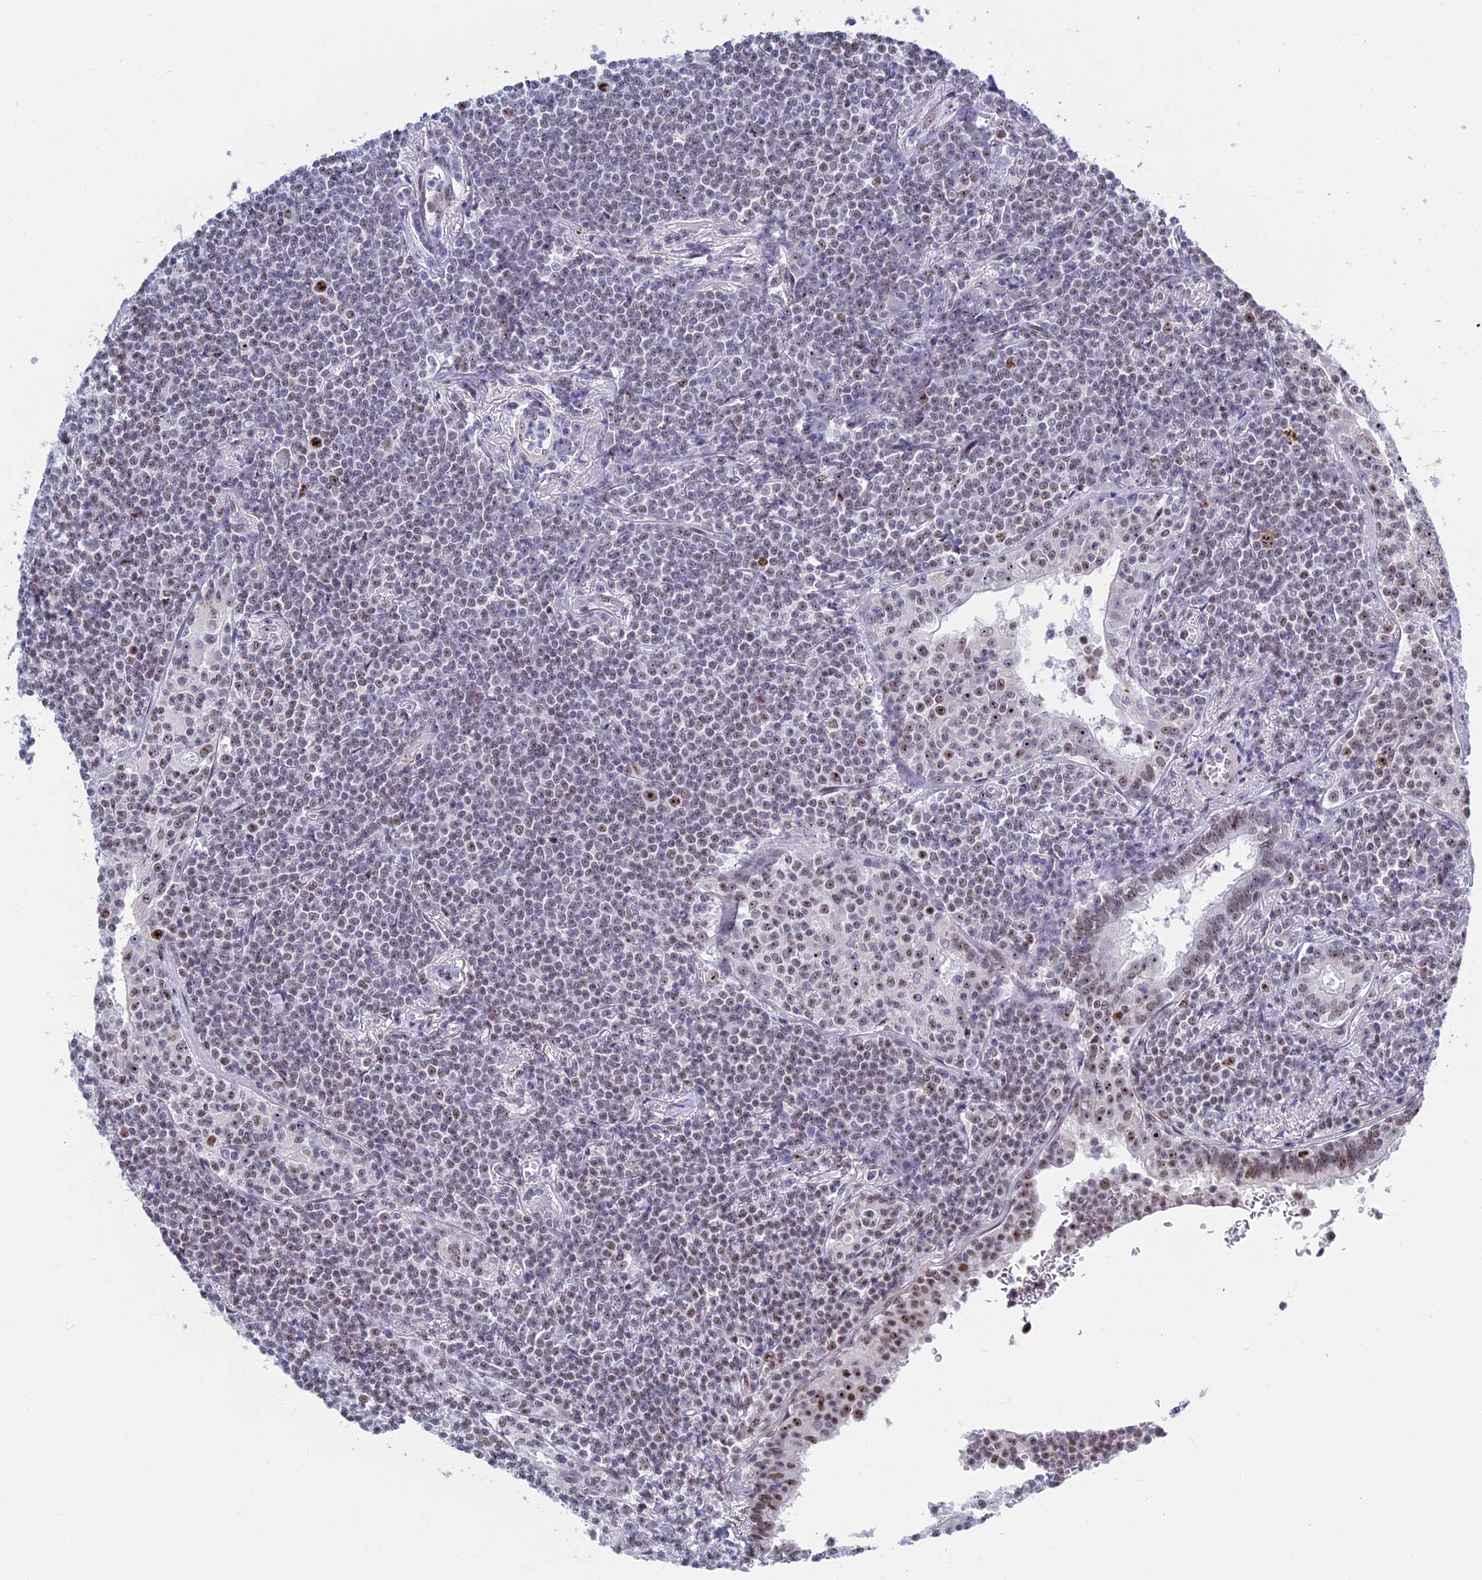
{"staining": {"intensity": "negative", "quantity": "none", "location": "none"}, "tissue": "lymphoma", "cell_type": "Tumor cells", "image_type": "cancer", "snomed": [{"axis": "morphology", "description": "Malignant lymphoma, non-Hodgkin's type, Low grade"}, {"axis": "topography", "description": "Lung"}], "caption": "DAB (3,3'-diaminobenzidine) immunohistochemical staining of human lymphoma demonstrates no significant expression in tumor cells.", "gene": "CCDC86", "patient": {"sex": "female", "age": 71}}